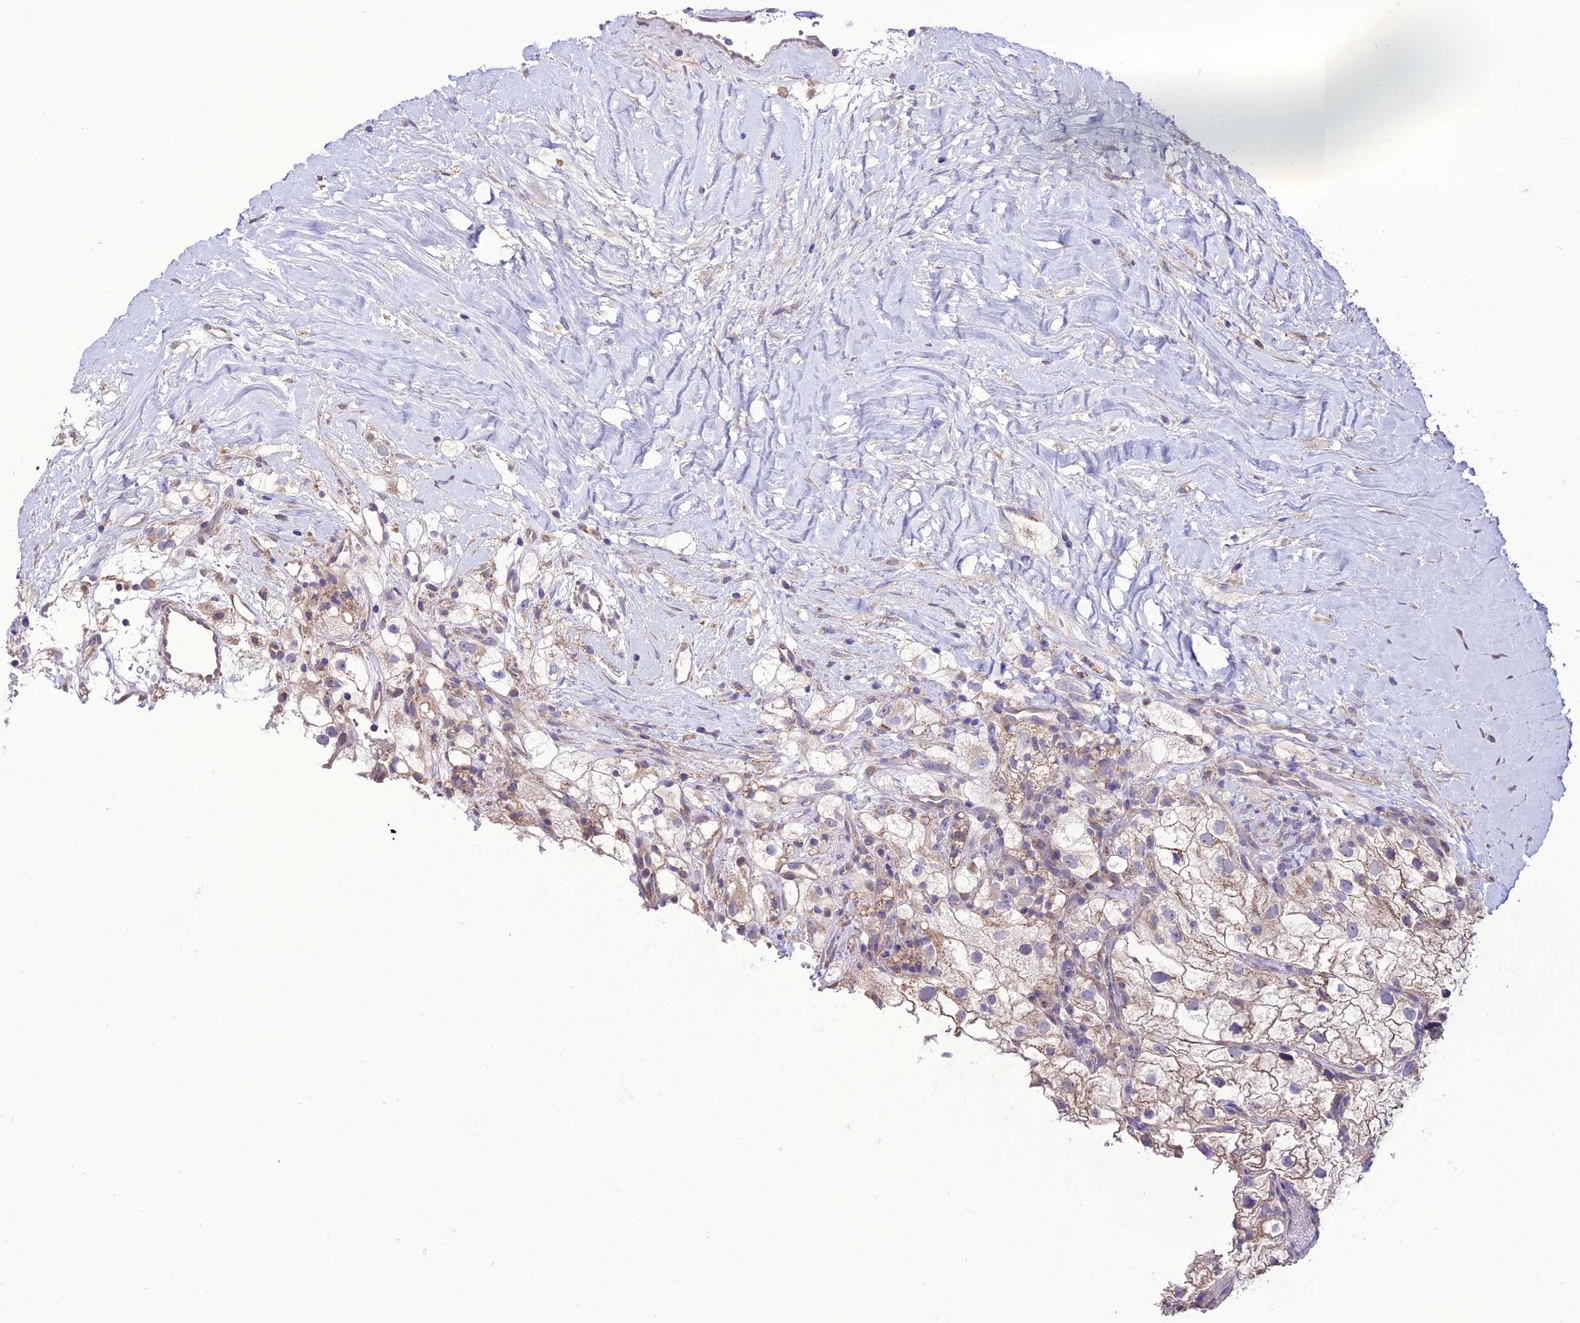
{"staining": {"intensity": "weak", "quantity": "25%-75%", "location": "cytoplasmic/membranous"}, "tissue": "renal cancer", "cell_type": "Tumor cells", "image_type": "cancer", "snomed": [{"axis": "morphology", "description": "Adenocarcinoma, NOS"}, {"axis": "topography", "description": "Kidney"}], "caption": "Tumor cells exhibit low levels of weak cytoplasmic/membranous staining in approximately 25%-75% of cells in renal cancer (adenocarcinoma).", "gene": "HOGA1", "patient": {"sex": "male", "age": 59}}